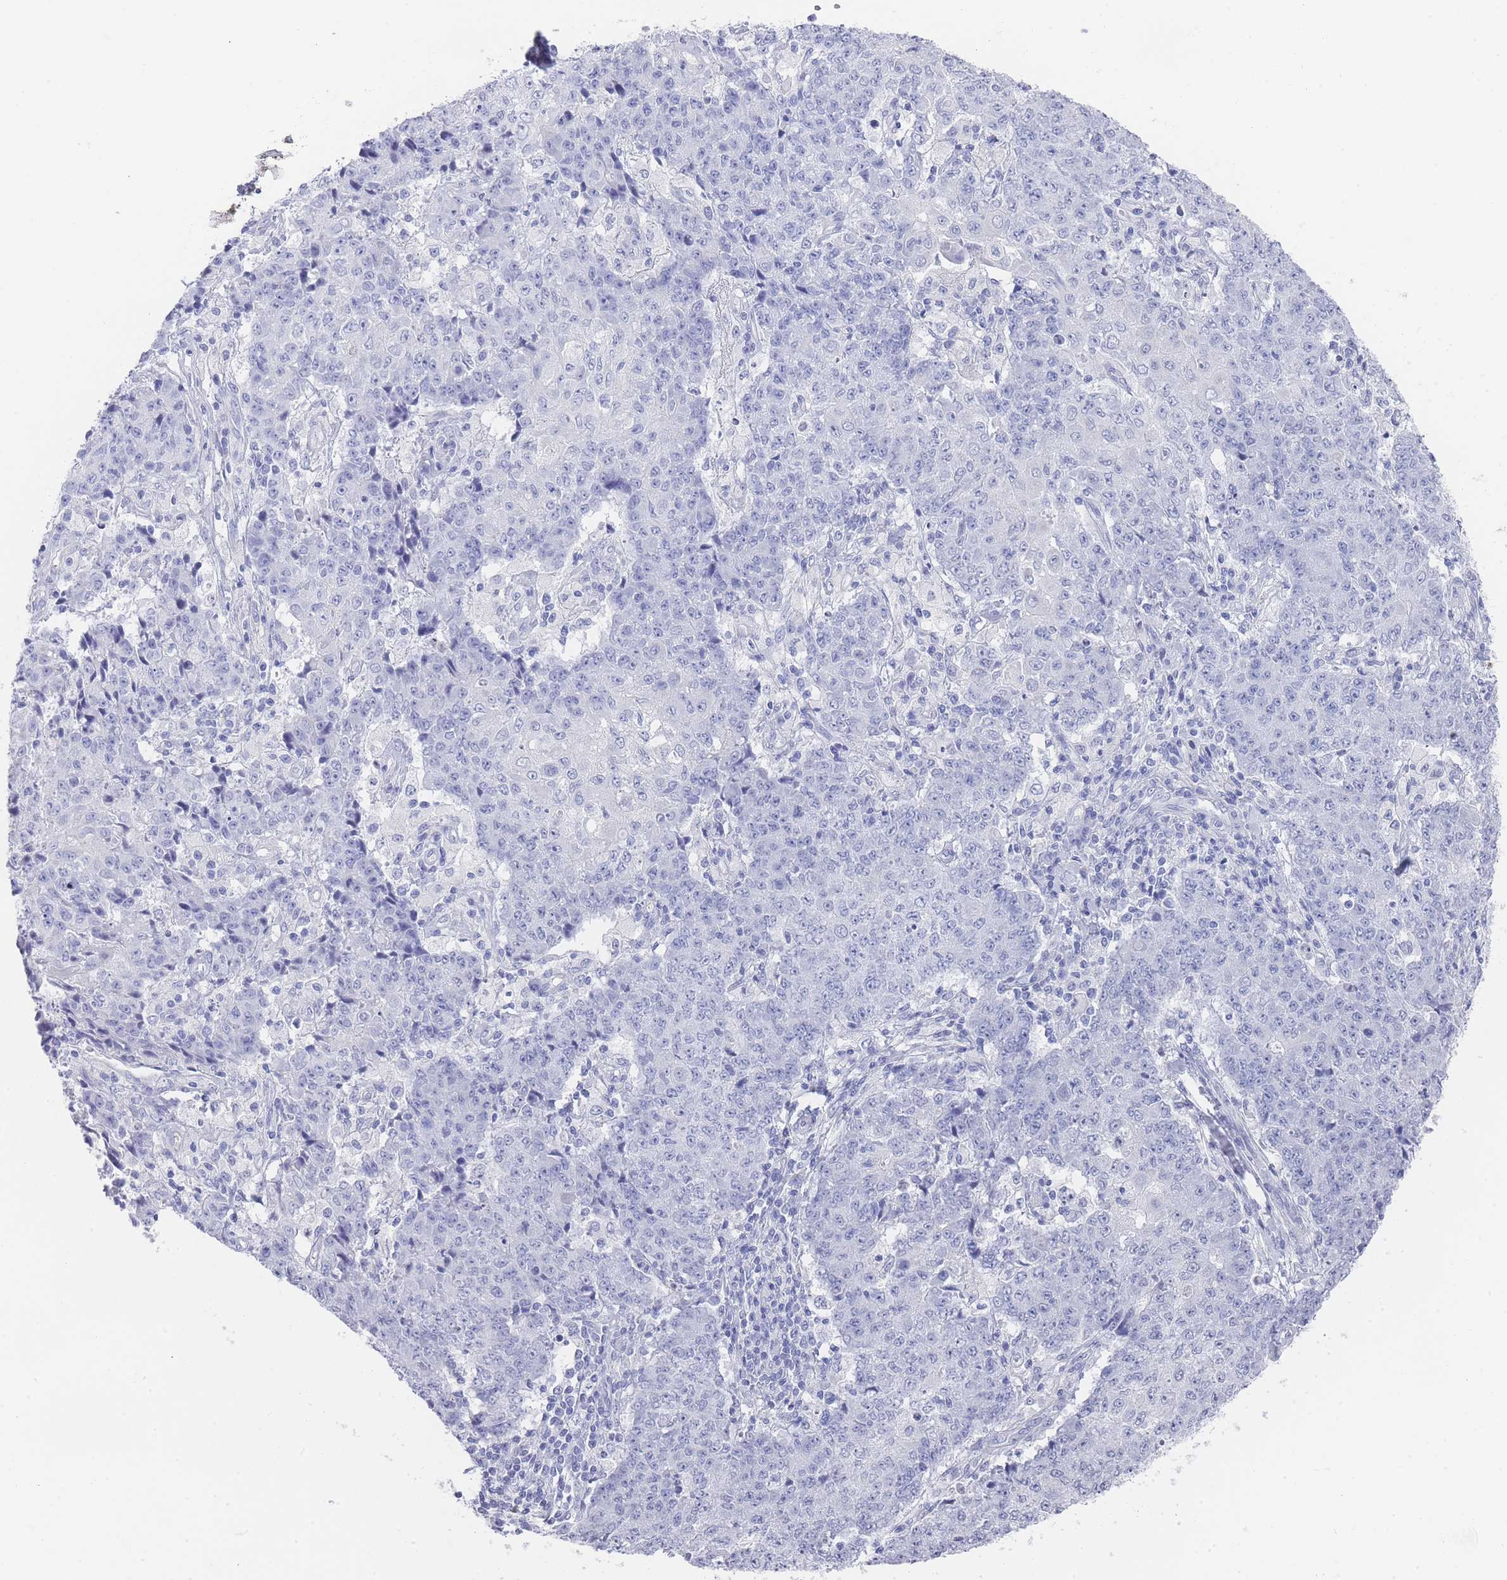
{"staining": {"intensity": "negative", "quantity": "none", "location": "none"}, "tissue": "ovarian cancer", "cell_type": "Tumor cells", "image_type": "cancer", "snomed": [{"axis": "morphology", "description": "Carcinoma, endometroid"}, {"axis": "topography", "description": "Ovary"}], "caption": "The image demonstrates no significant positivity in tumor cells of ovarian endometroid carcinoma.", "gene": "RAB2B", "patient": {"sex": "female", "age": 42}}